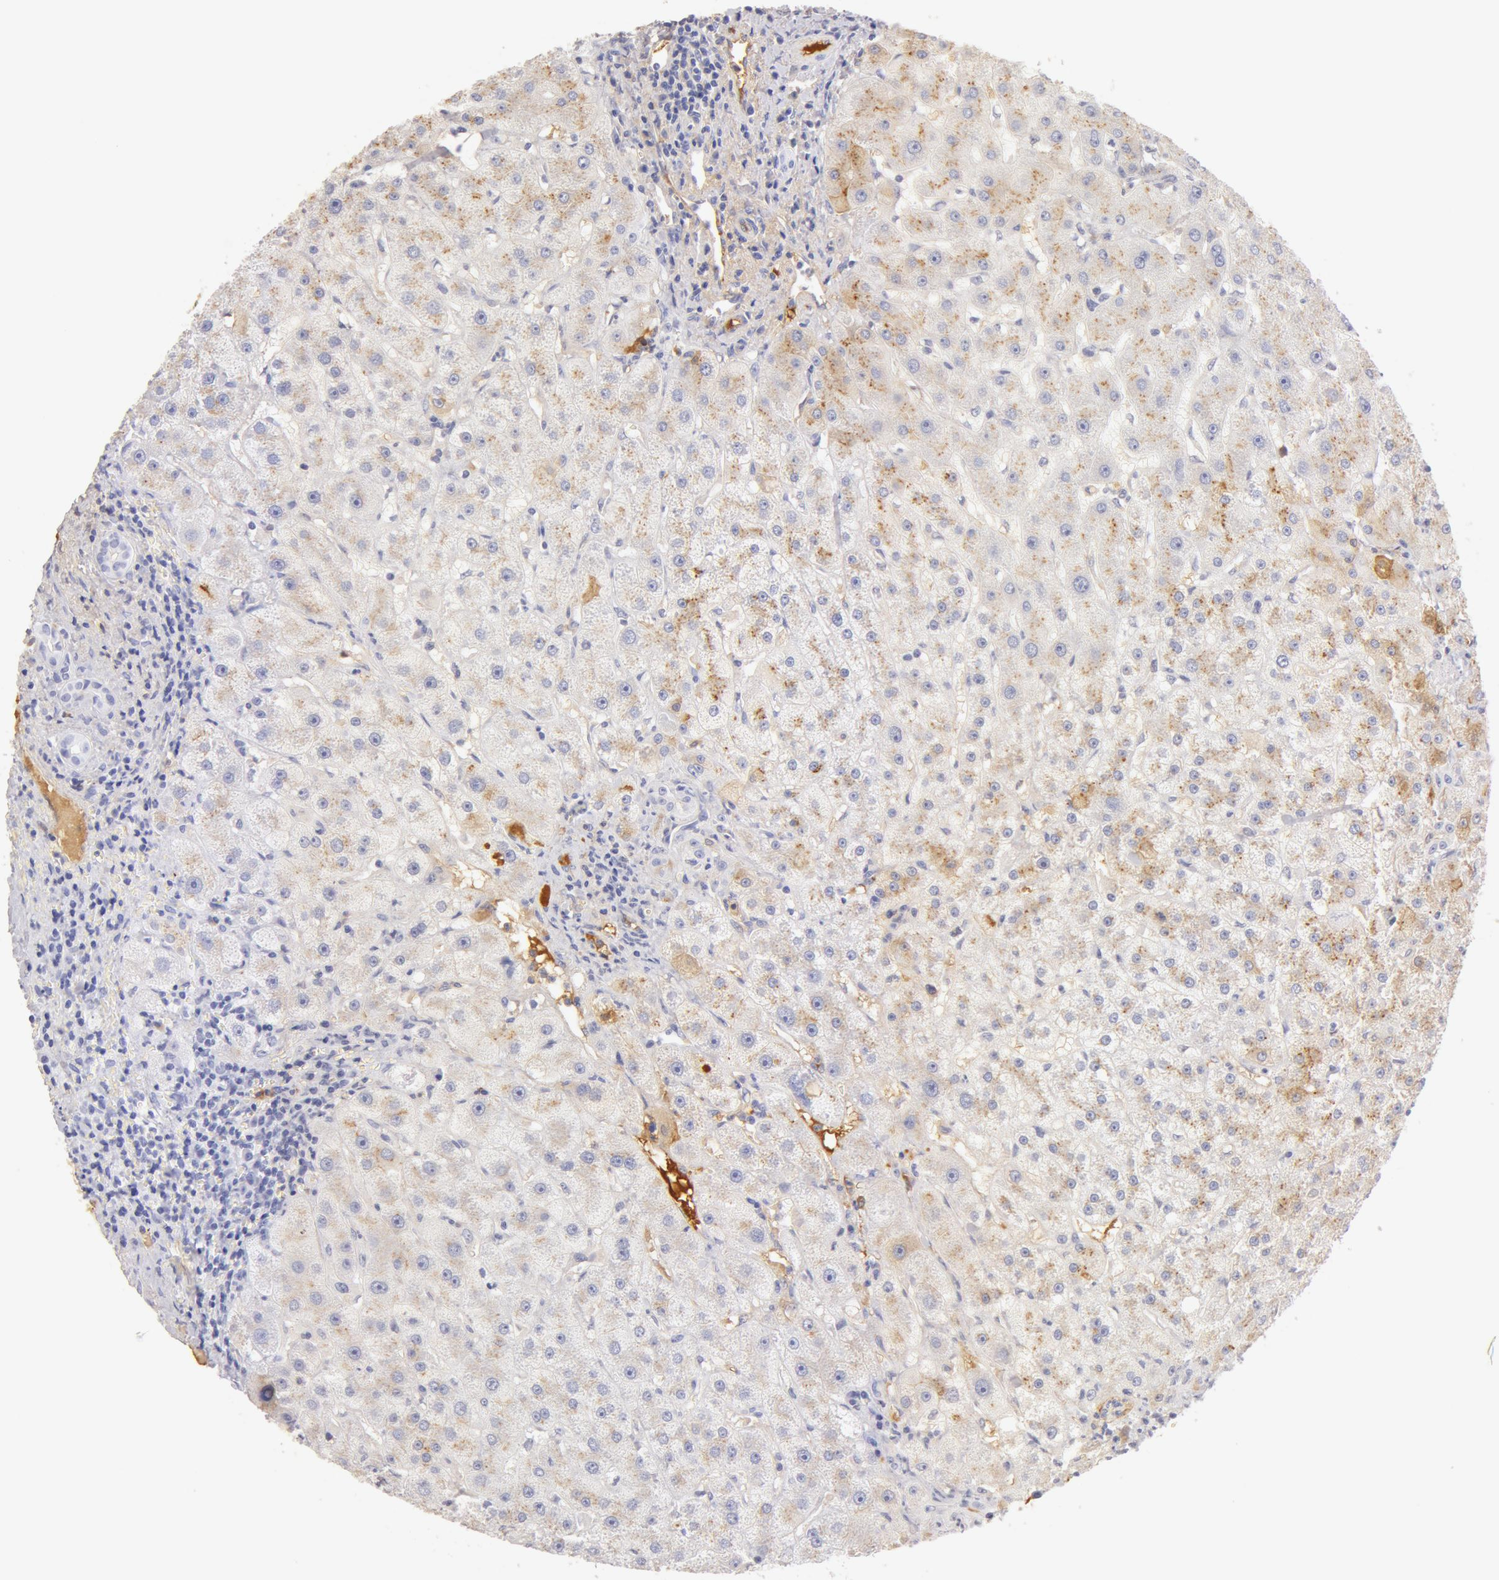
{"staining": {"intensity": "negative", "quantity": "none", "location": "none"}, "tissue": "liver", "cell_type": "Cholangiocytes", "image_type": "normal", "snomed": [{"axis": "morphology", "description": "Normal tissue, NOS"}, {"axis": "topography", "description": "Liver"}], "caption": "Immunohistochemistry of benign liver reveals no positivity in cholangiocytes. (DAB (3,3'-diaminobenzidine) immunohistochemistry (IHC), high magnification).", "gene": "AHSG", "patient": {"sex": "female", "age": 79}}